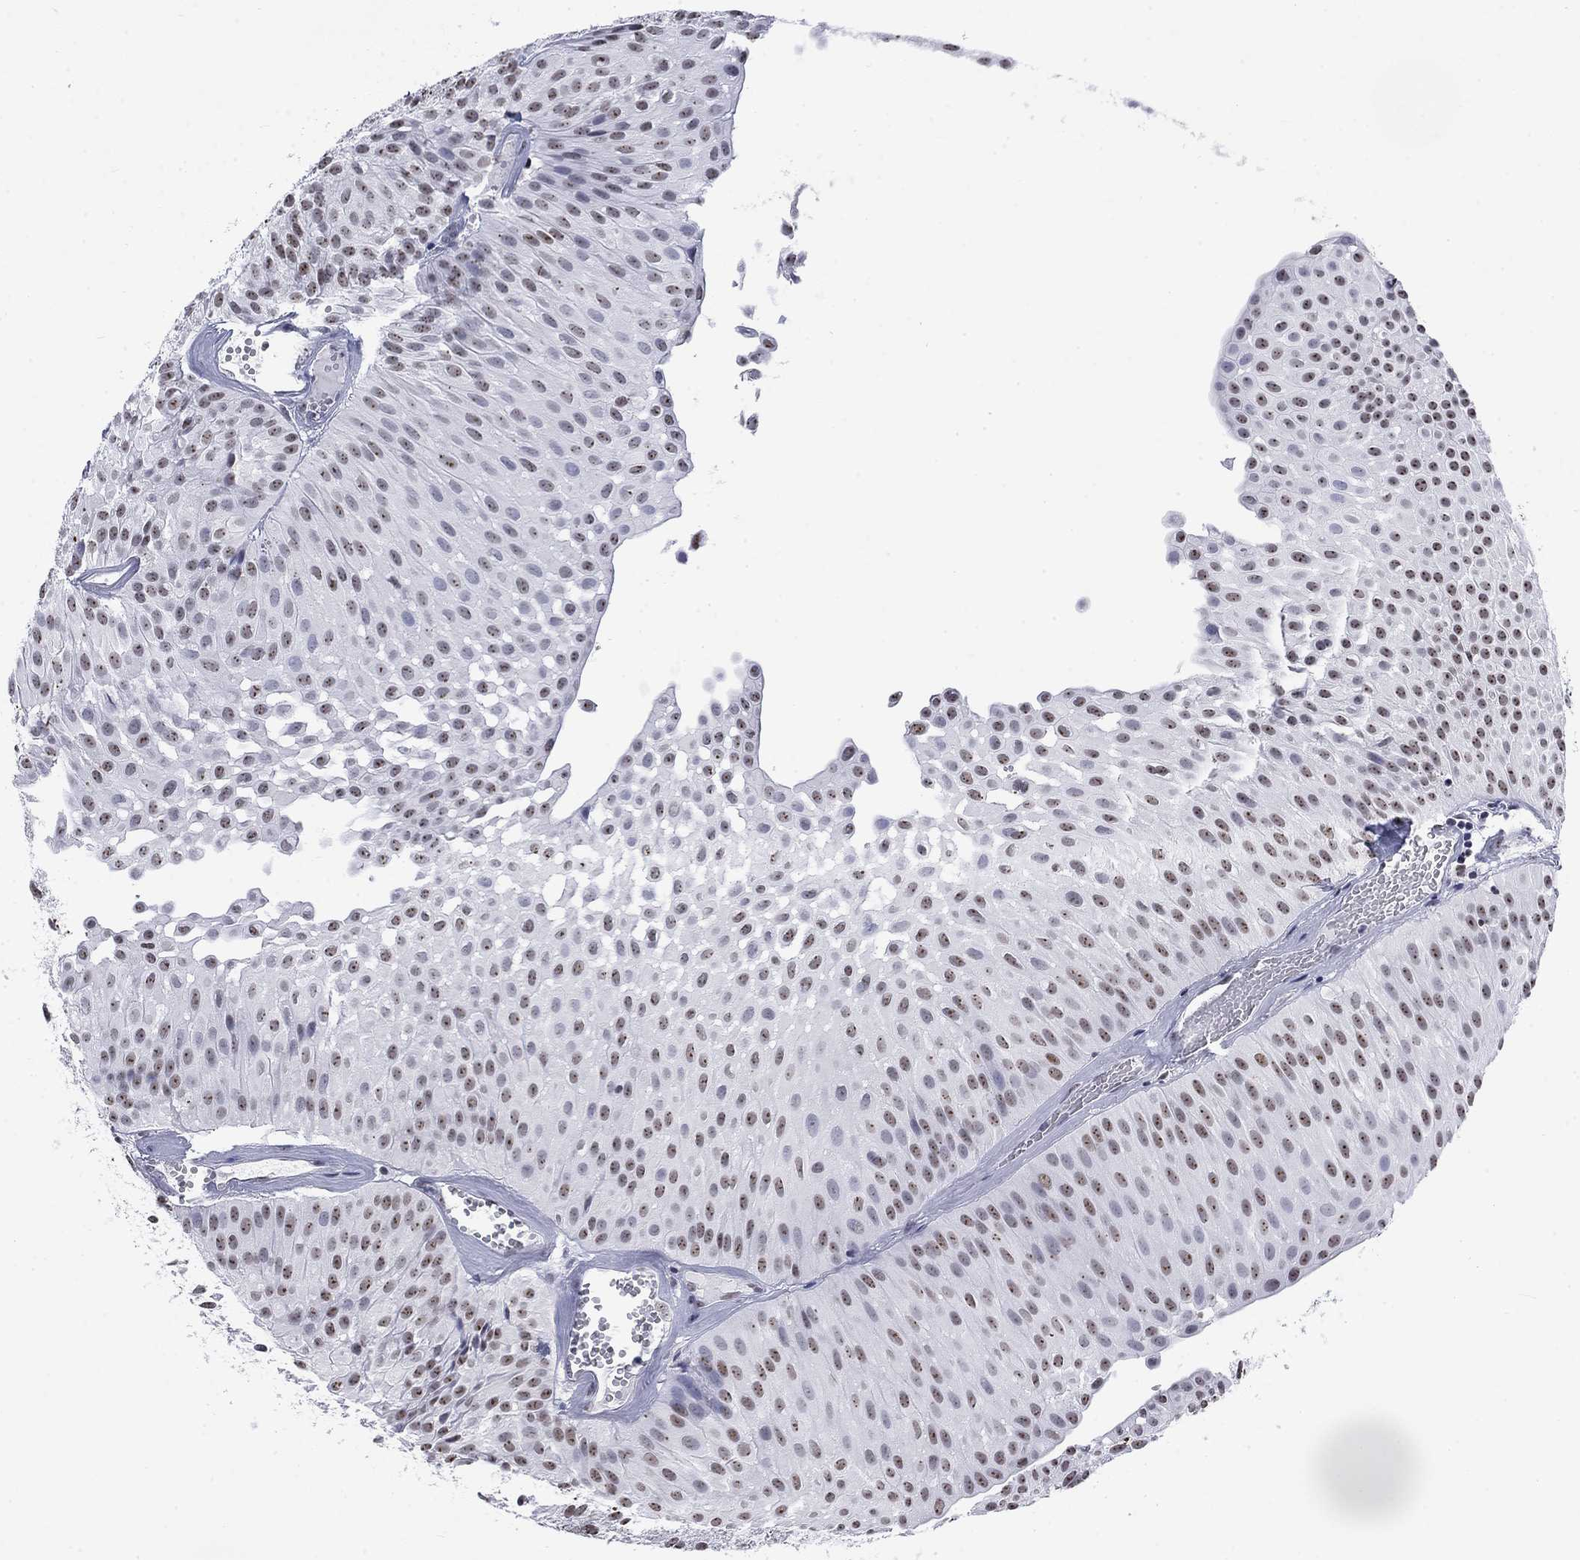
{"staining": {"intensity": "moderate", "quantity": "25%-75%", "location": "nuclear"}, "tissue": "urothelial cancer", "cell_type": "Tumor cells", "image_type": "cancer", "snomed": [{"axis": "morphology", "description": "Urothelial carcinoma, Low grade"}, {"axis": "topography", "description": "Urinary bladder"}], "caption": "Tumor cells show moderate nuclear positivity in approximately 25%-75% of cells in low-grade urothelial carcinoma.", "gene": "CSRNP3", "patient": {"sex": "male", "age": 64}}